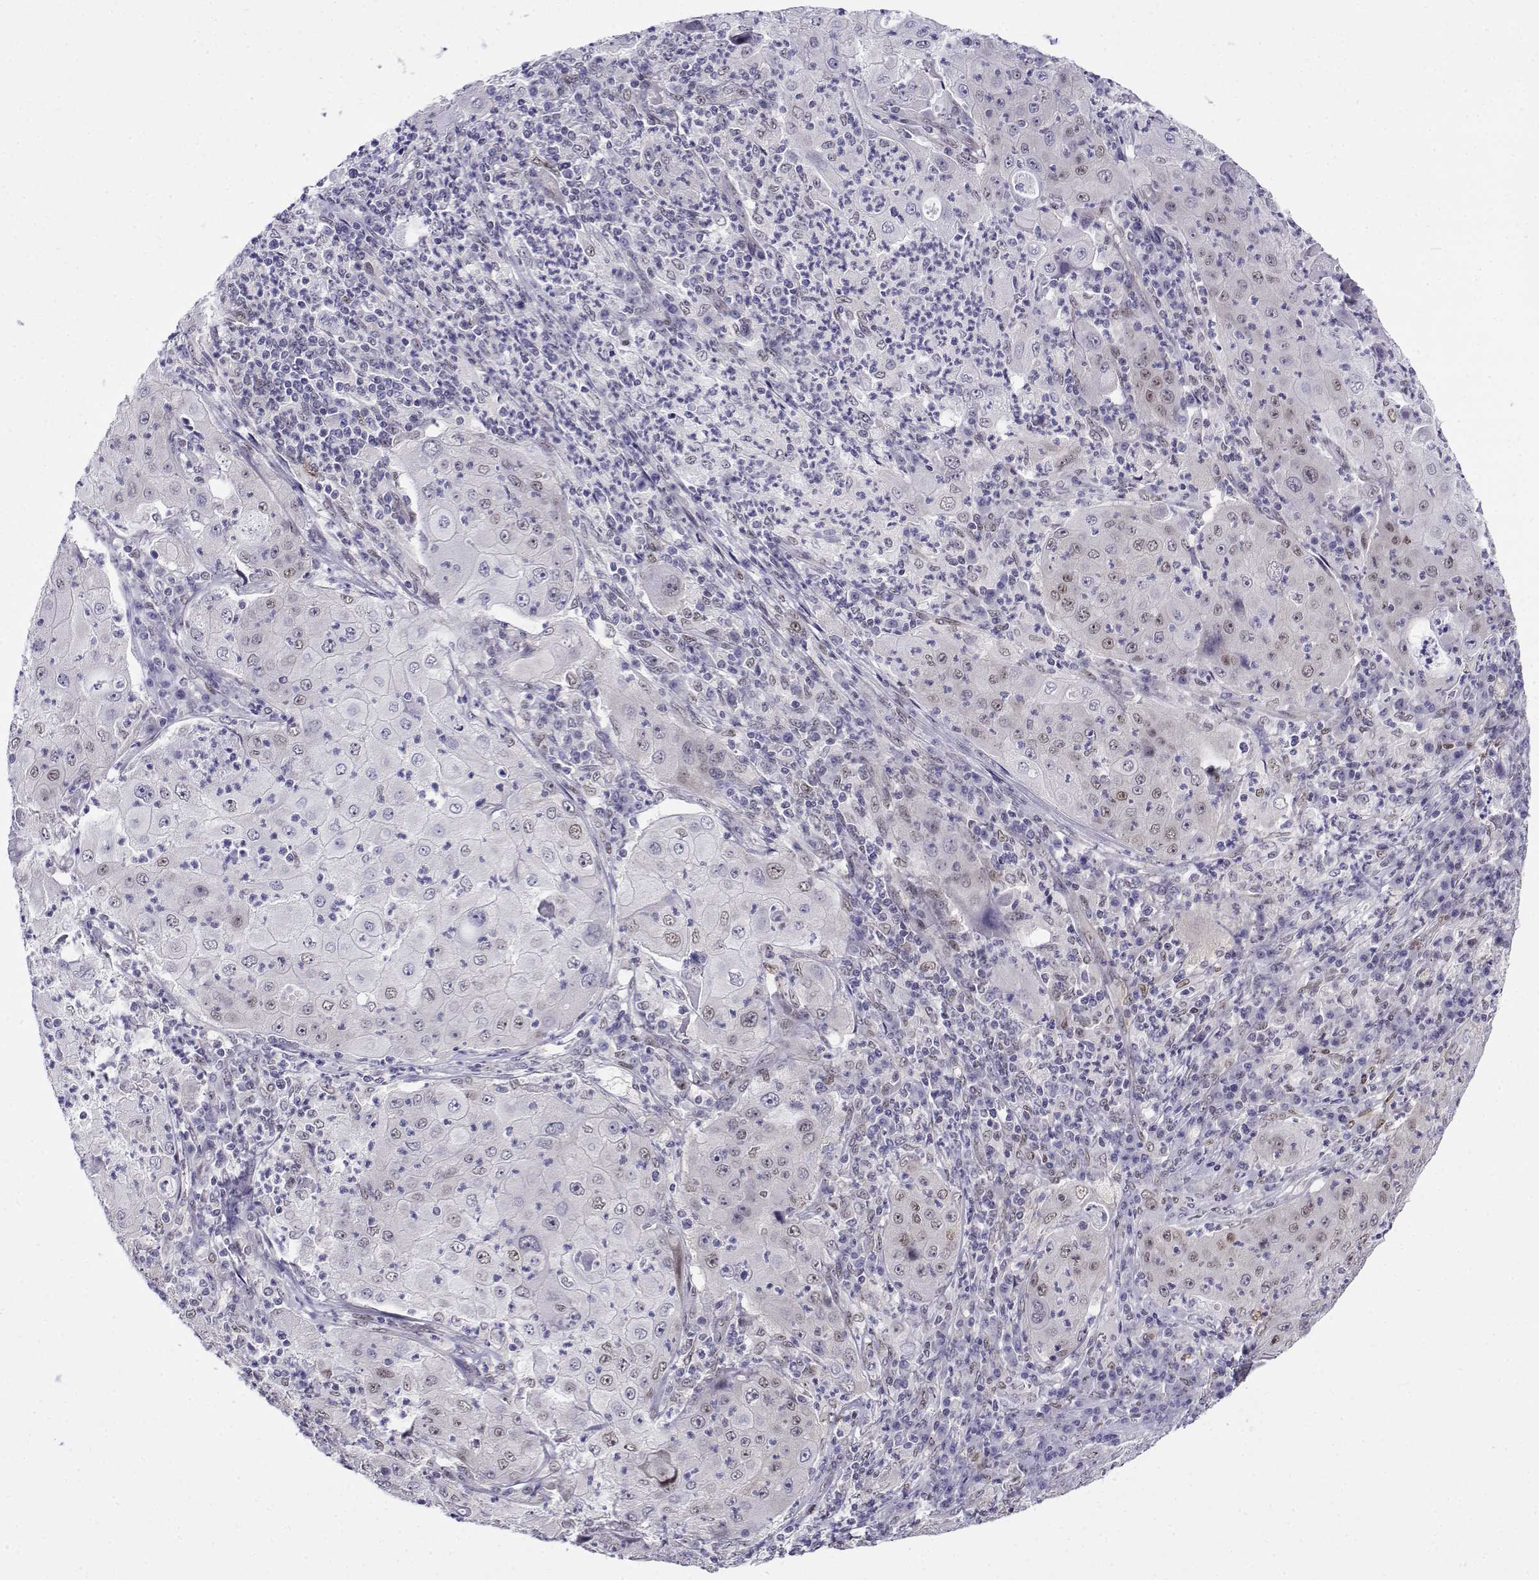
{"staining": {"intensity": "negative", "quantity": "none", "location": "none"}, "tissue": "lung cancer", "cell_type": "Tumor cells", "image_type": "cancer", "snomed": [{"axis": "morphology", "description": "Squamous cell carcinoma, NOS"}, {"axis": "topography", "description": "Lung"}], "caption": "Immunohistochemistry micrograph of squamous cell carcinoma (lung) stained for a protein (brown), which exhibits no positivity in tumor cells.", "gene": "ERF", "patient": {"sex": "female", "age": 59}}